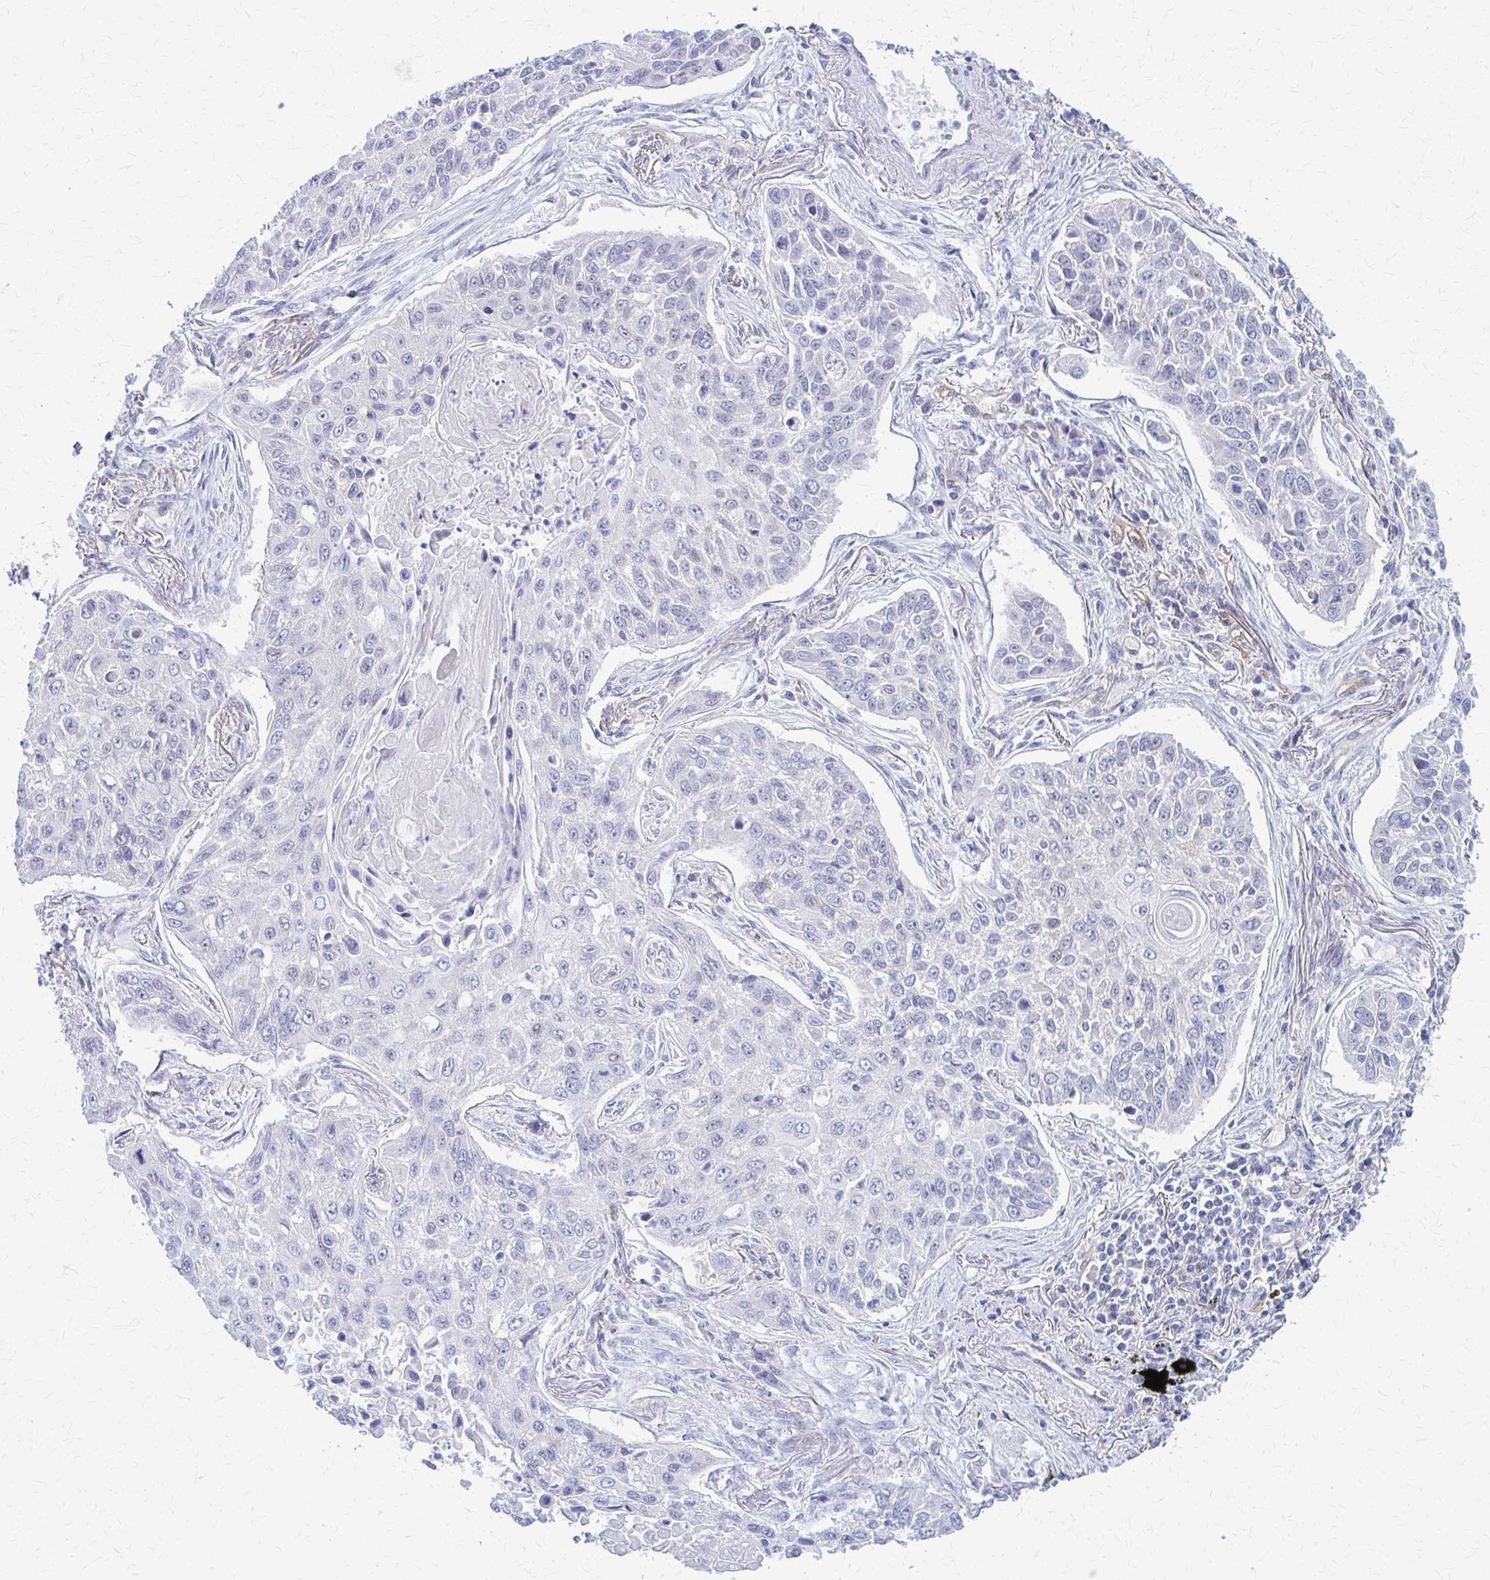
{"staining": {"intensity": "negative", "quantity": "none", "location": "none"}, "tissue": "lung cancer", "cell_type": "Tumor cells", "image_type": "cancer", "snomed": [{"axis": "morphology", "description": "Squamous cell carcinoma, NOS"}, {"axis": "topography", "description": "Lung"}], "caption": "Histopathology image shows no protein positivity in tumor cells of squamous cell carcinoma (lung) tissue.", "gene": "CLIC2", "patient": {"sex": "male", "age": 75}}